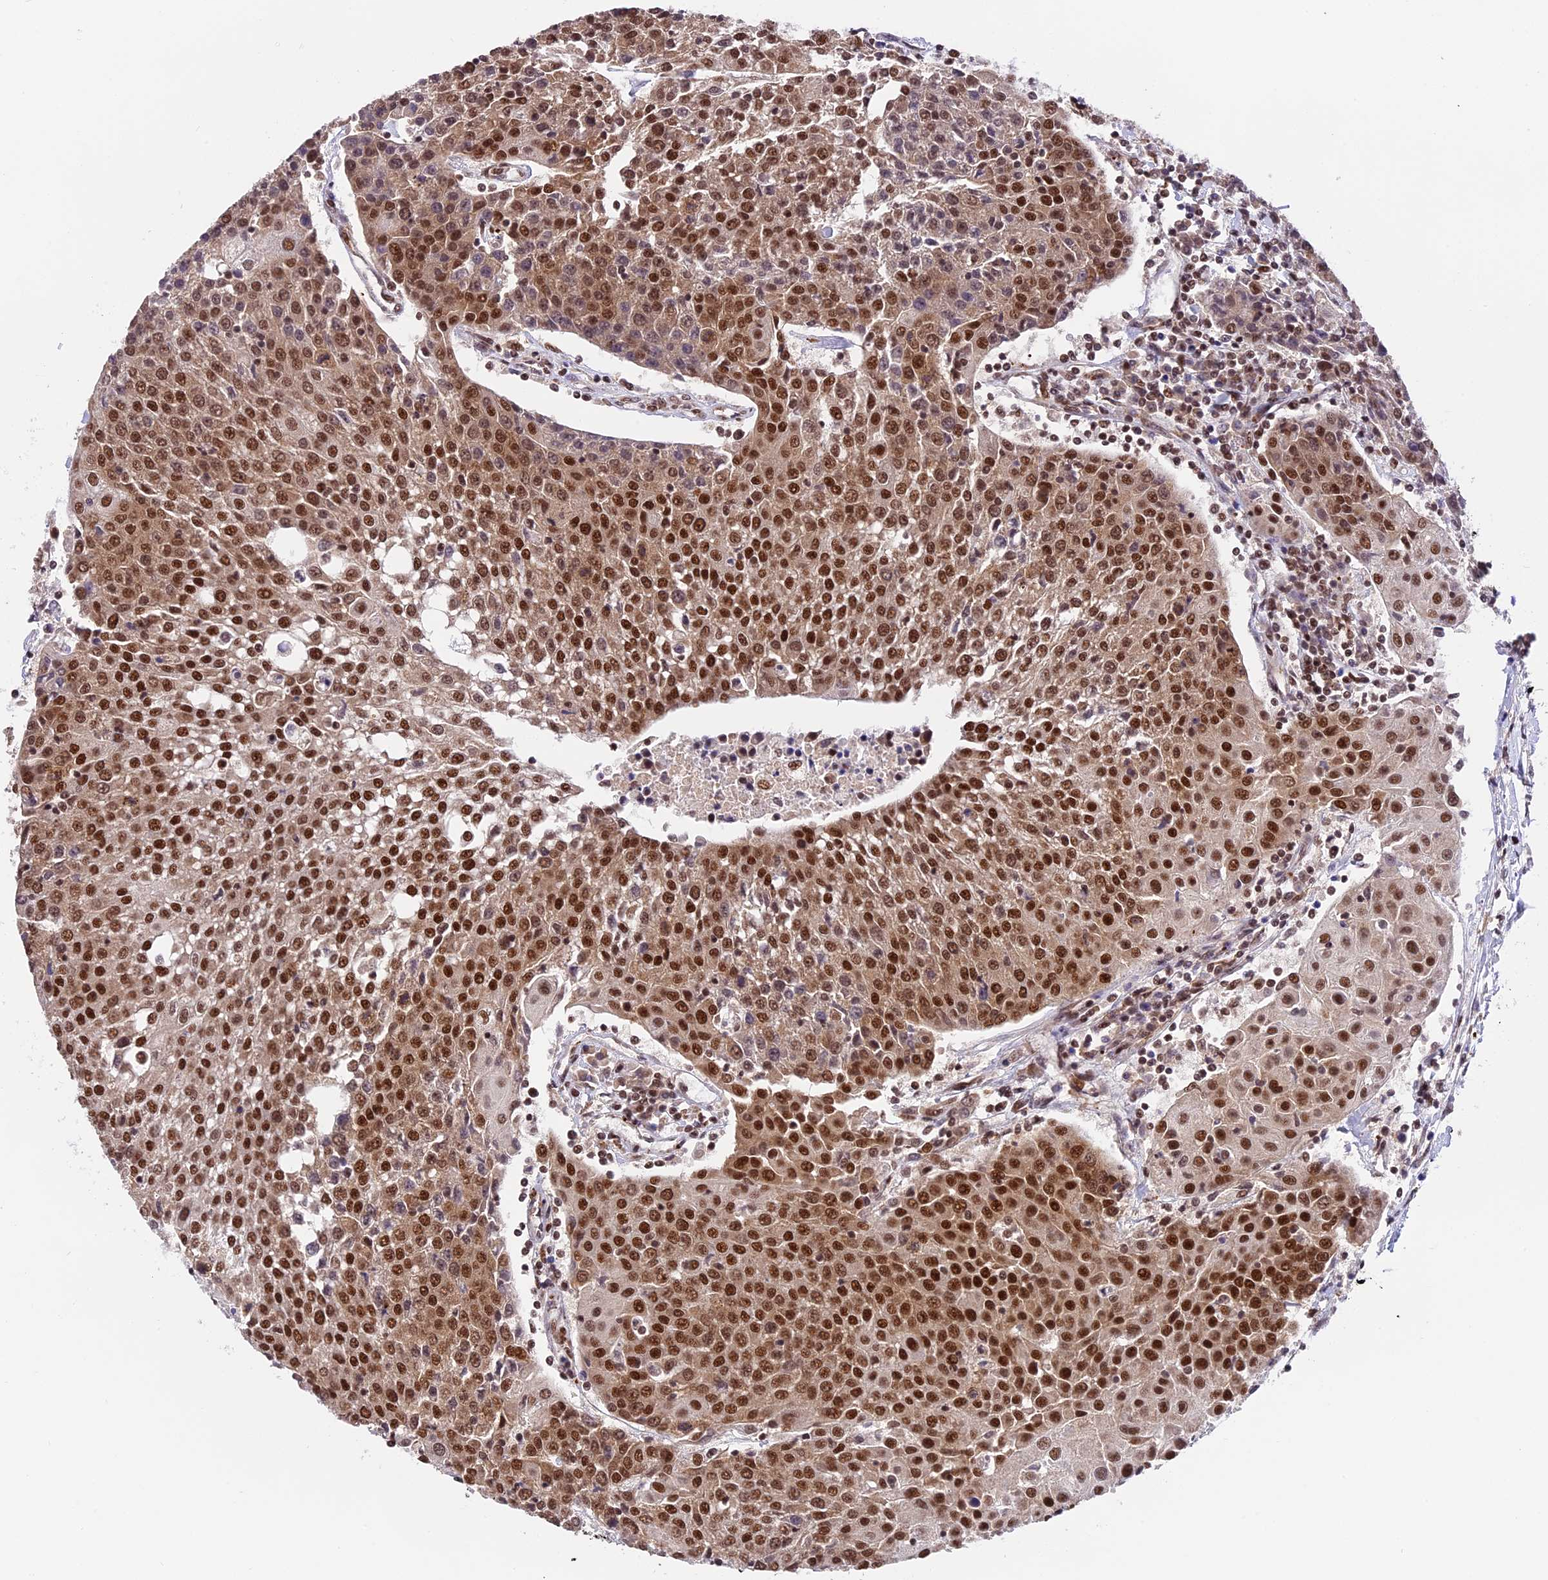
{"staining": {"intensity": "strong", "quantity": ">75%", "location": "nuclear"}, "tissue": "urothelial cancer", "cell_type": "Tumor cells", "image_type": "cancer", "snomed": [{"axis": "morphology", "description": "Urothelial carcinoma, High grade"}, {"axis": "topography", "description": "Urinary bladder"}], "caption": "Tumor cells demonstrate strong nuclear staining in approximately >75% of cells in urothelial carcinoma (high-grade).", "gene": "RAMAC", "patient": {"sex": "female", "age": 85}}